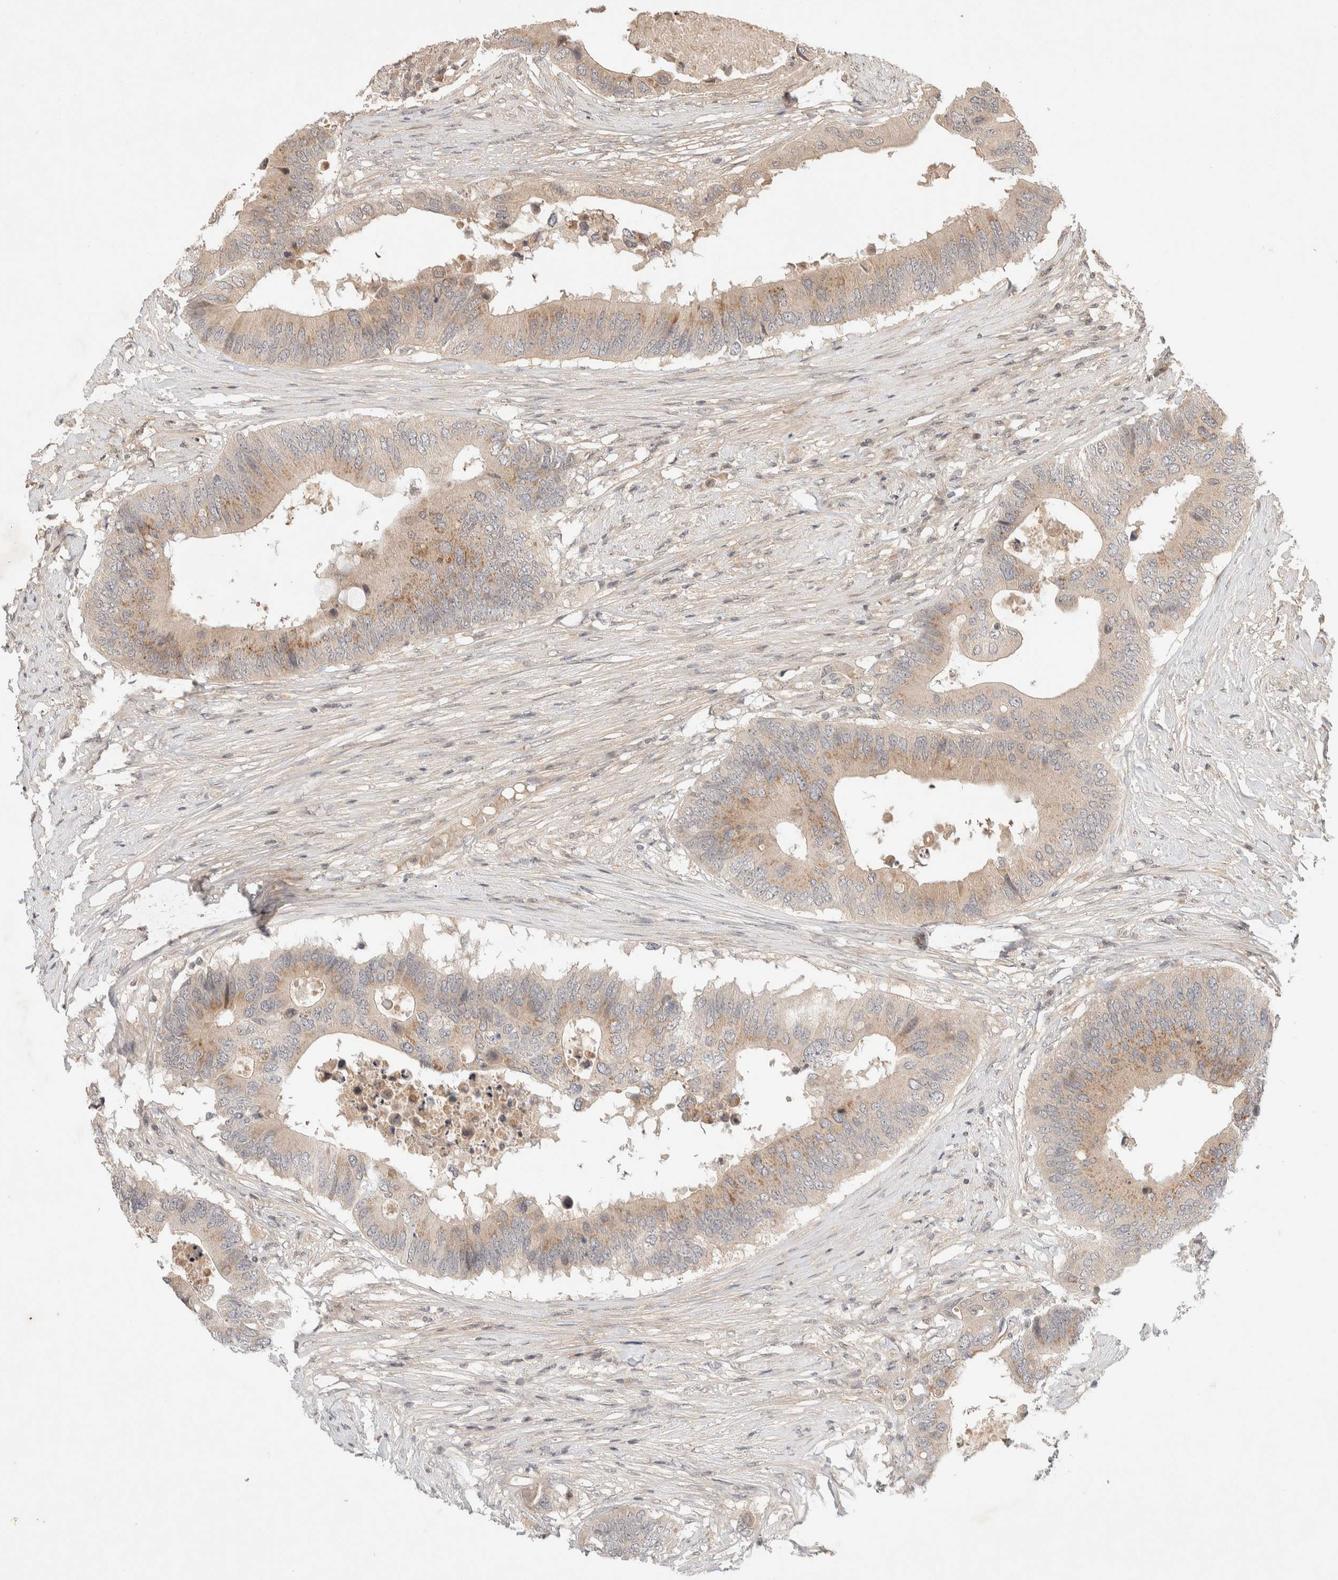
{"staining": {"intensity": "moderate", "quantity": ">75%", "location": "cytoplasmic/membranous"}, "tissue": "colorectal cancer", "cell_type": "Tumor cells", "image_type": "cancer", "snomed": [{"axis": "morphology", "description": "Adenocarcinoma, NOS"}, {"axis": "topography", "description": "Colon"}], "caption": "Adenocarcinoma (colorectal) stained with DAB IHC shows medium levels of moderate cytoplasmic/membranous positivity in about >75% of tumor cells. (DAB (3,3'-diaminobenzidine) = brown stain, brightfield microscopy at high magnification).", "gene": "THRA", "patient": {"sex": "male", "age": 71}}